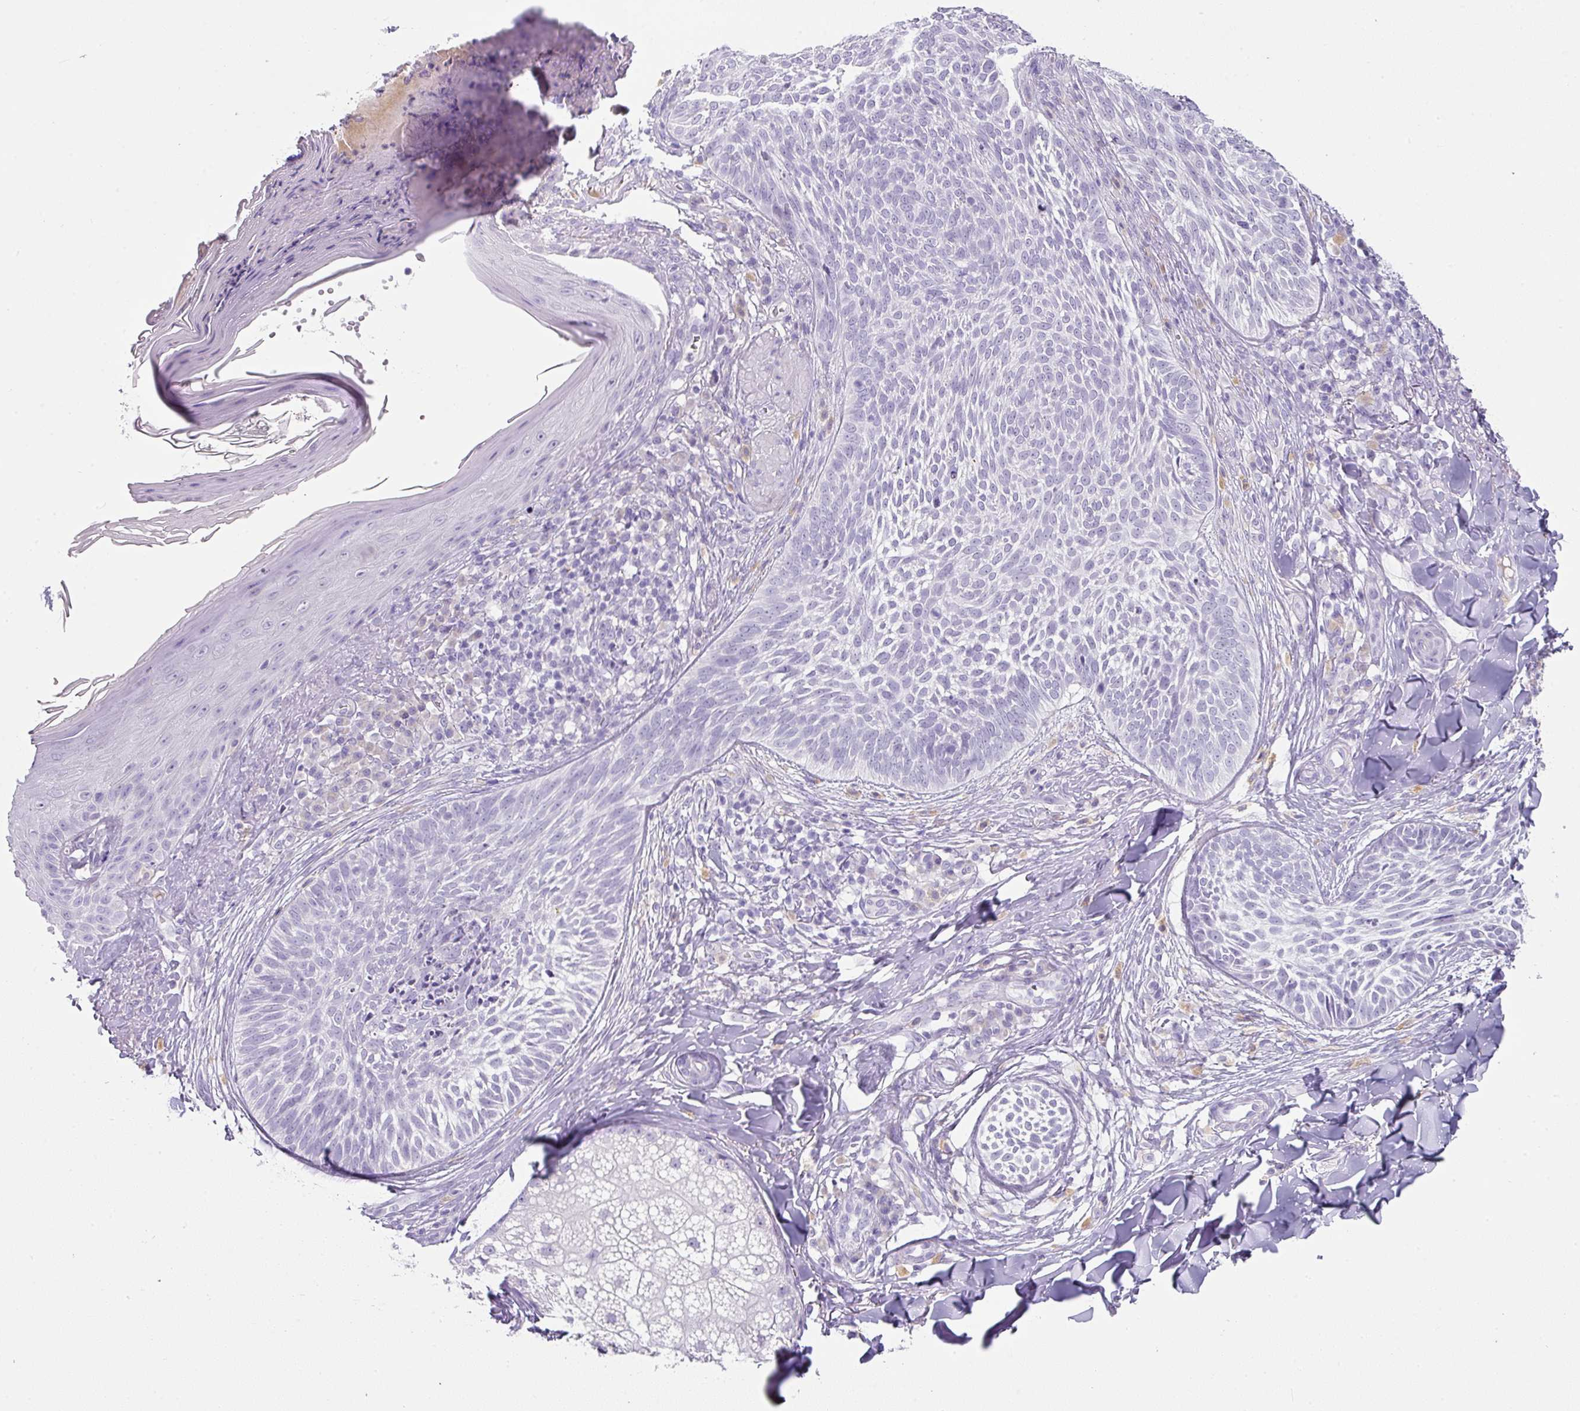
{"staining": {"intensity": "negative", "quantity": "none", "location": "none"}, "tissue": "skin cancer", "cell_type": "Tumor cells", "image_type": "cancer", "snomed": [{"axis": "morphology", "description": "Basal cell carcinoma"}, {"axis": "topography", "description": "Skin"}], "caption": "Photomicrograph shows no protein positivity in tumor cells of skin cancer tissue.", "gene": "OR52N1", "patient": {"sex": "female", "age": 61}}